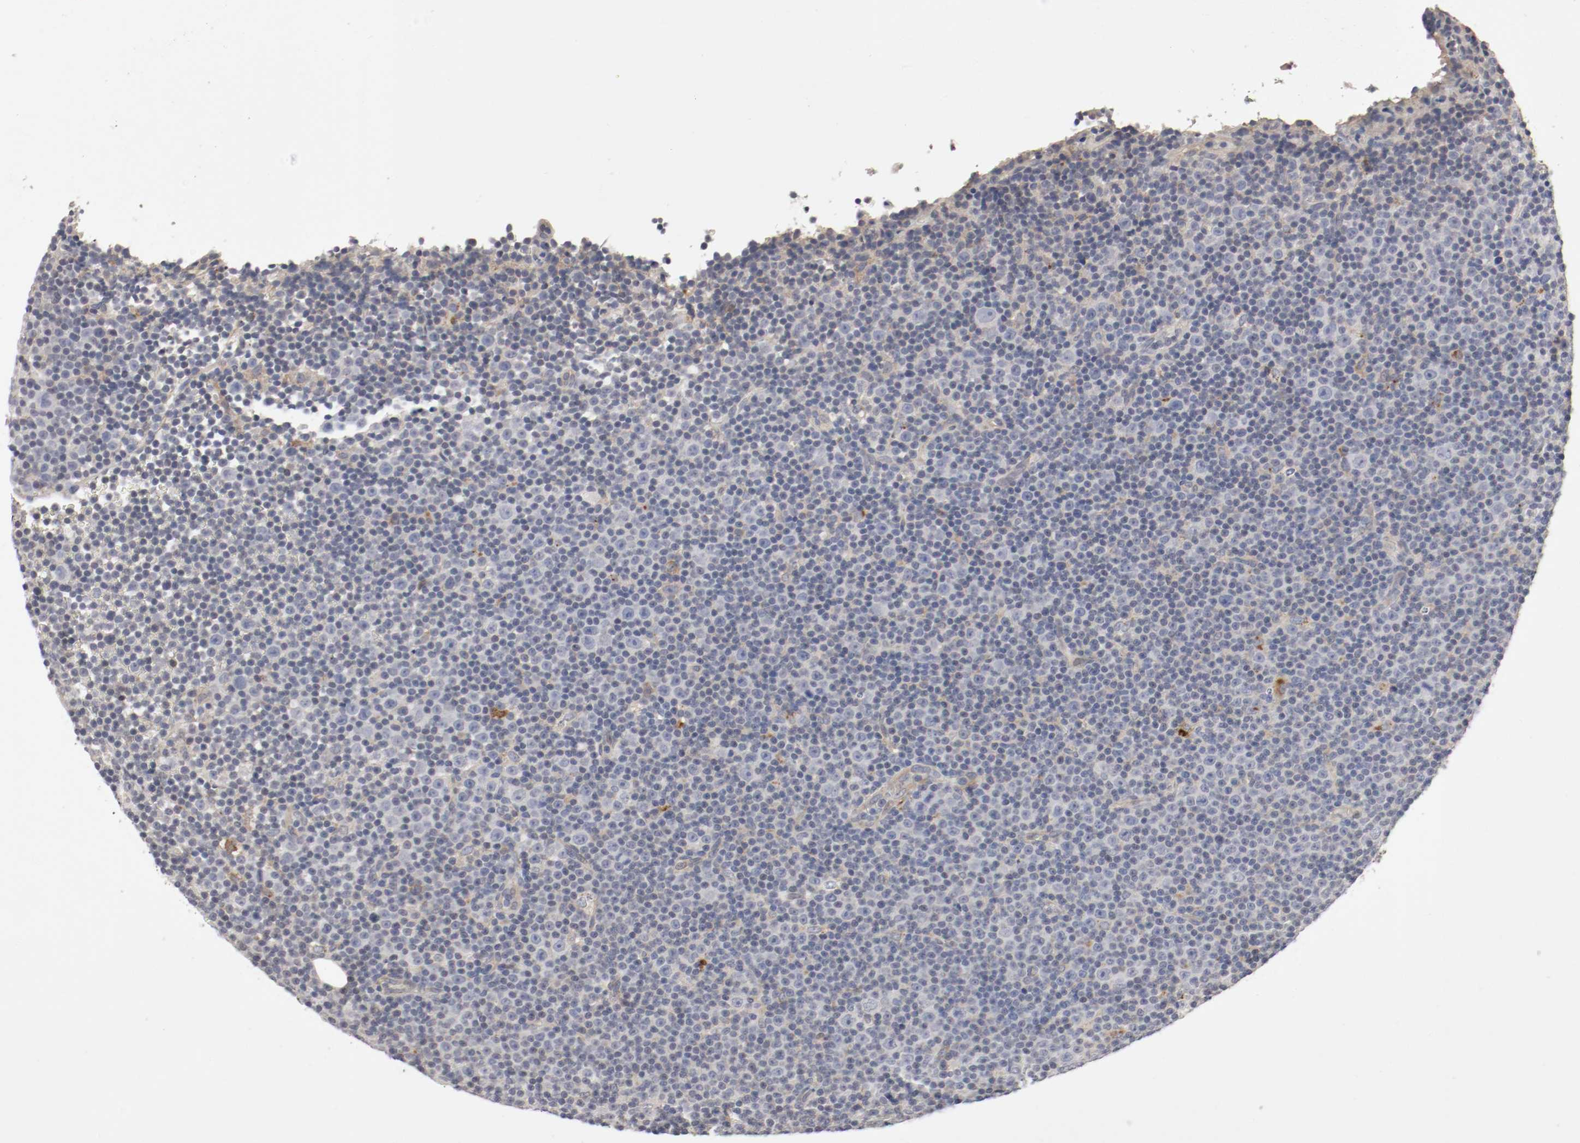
{"staining": {"intensity": "negative", "quantity": "none", "location": "none"}, "tissue": "lymphoma", "cell_type": "Tumor cells", "image_type": "cancer", "snomed": [{"axis": "morphology", "description": "Malignant lymphoma, non-Hodgkin's type, Low grade"}, {"axis": "topography", "description": "Lymph node"}], "caption": "Tumor cells show no significant expression in malignant lymphoma, non-Hodgkin's type (low-grade). Brightfield microscopy of IHC stained with DAB (brown) and hematoxylin (blue), captured at high magnification.", "gene": "REN", "patient": {"sex": "female", "age": 67}}